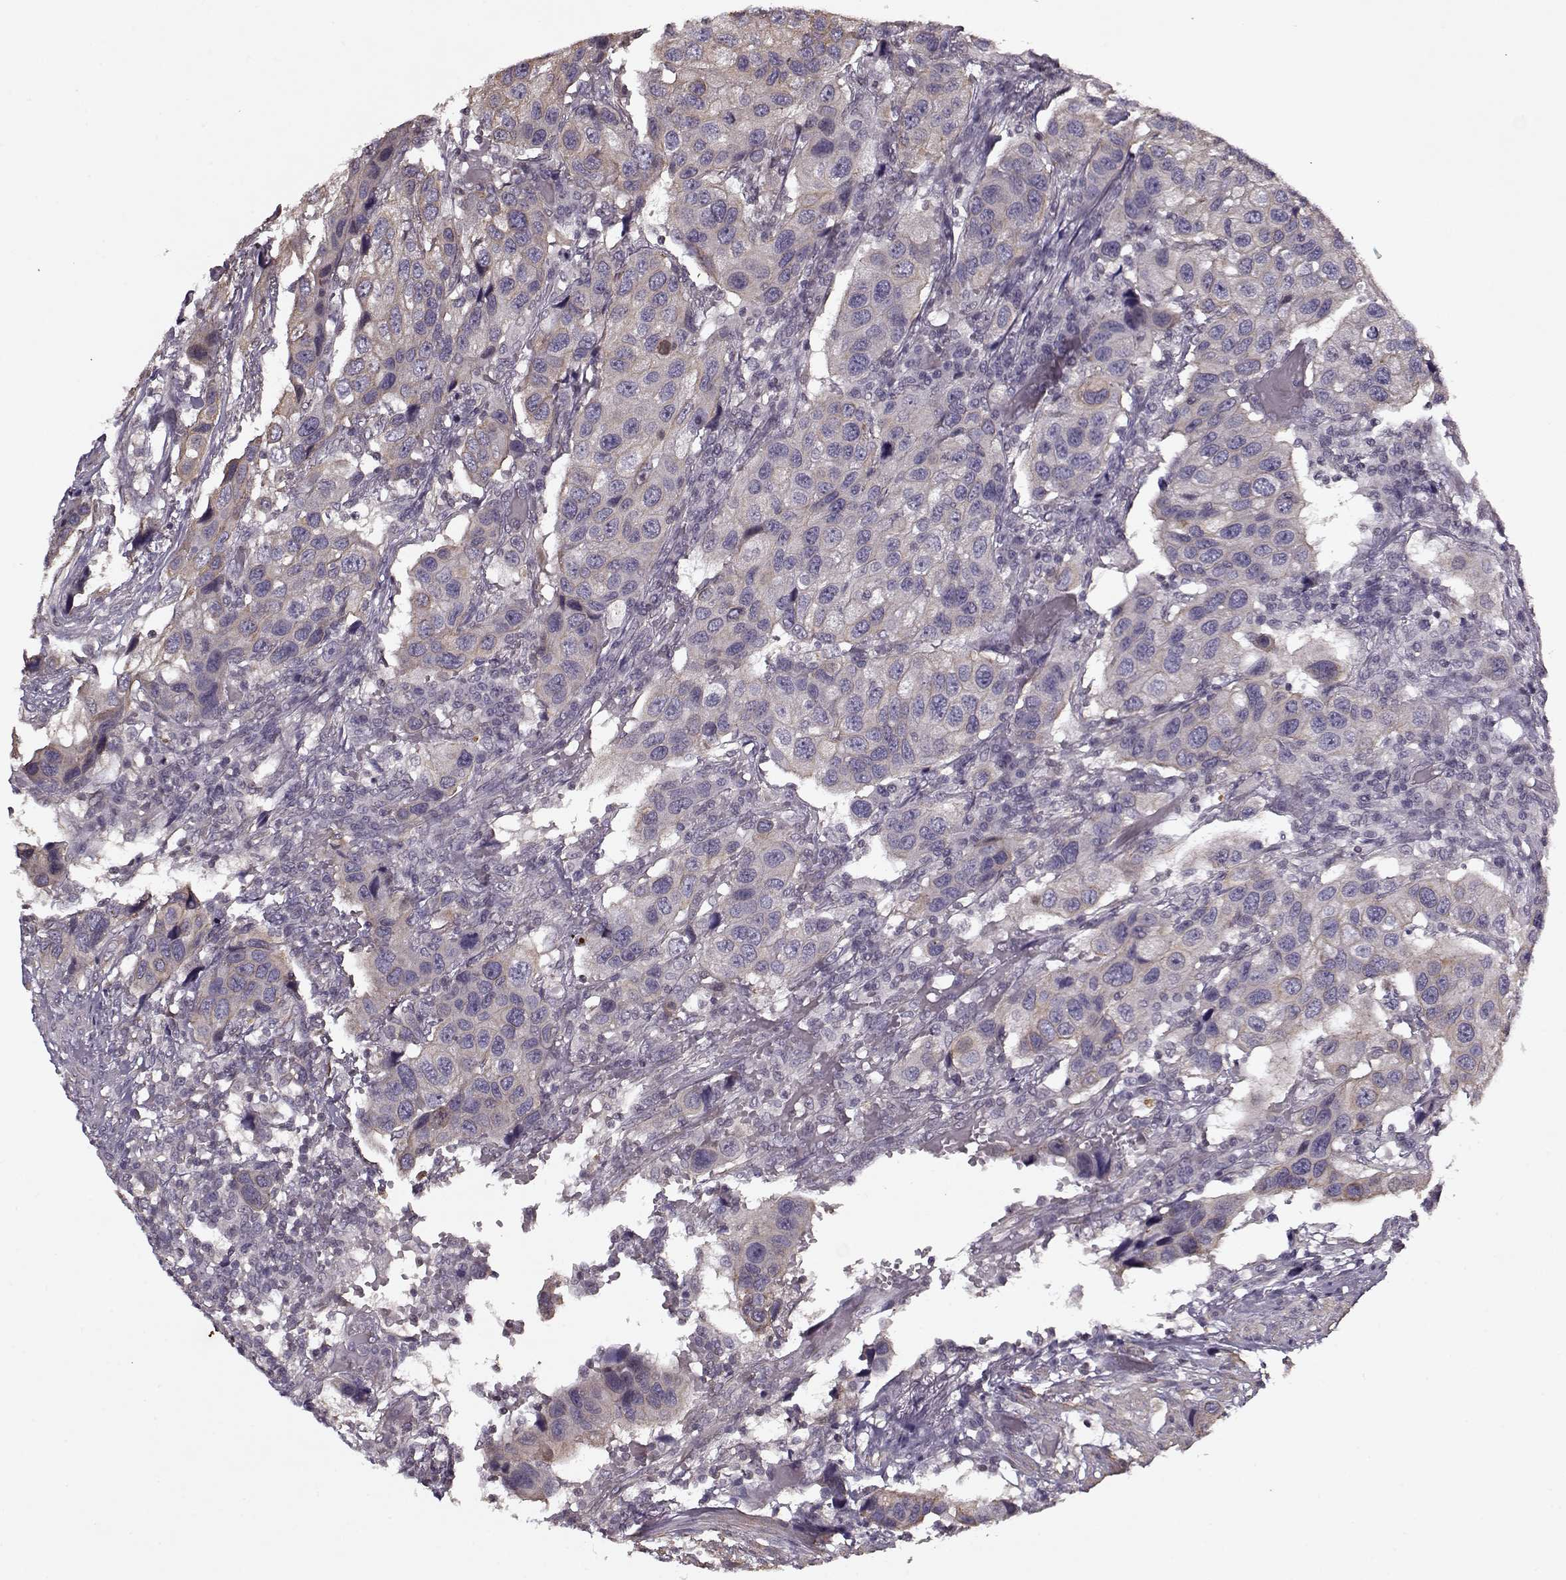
{"staining": {"intensity": "negative", "quantity": "none", "location": "none"}, "tissue": "urothelial cancer", "cell_type": "Tumor cells", "image_type": "cancer", "snomed": [{"axis": "morphology", "description": "Urothelial carcinoma, High grade"}, {"axis": "topography", "description": "Urinary bladder"}], "caption": "Immunohistochemical staining of human urothelial cancer reveals no significant staining in tumor cells.", "gene": "KRT9", "patient": {"sex": "male", "age": 79}}